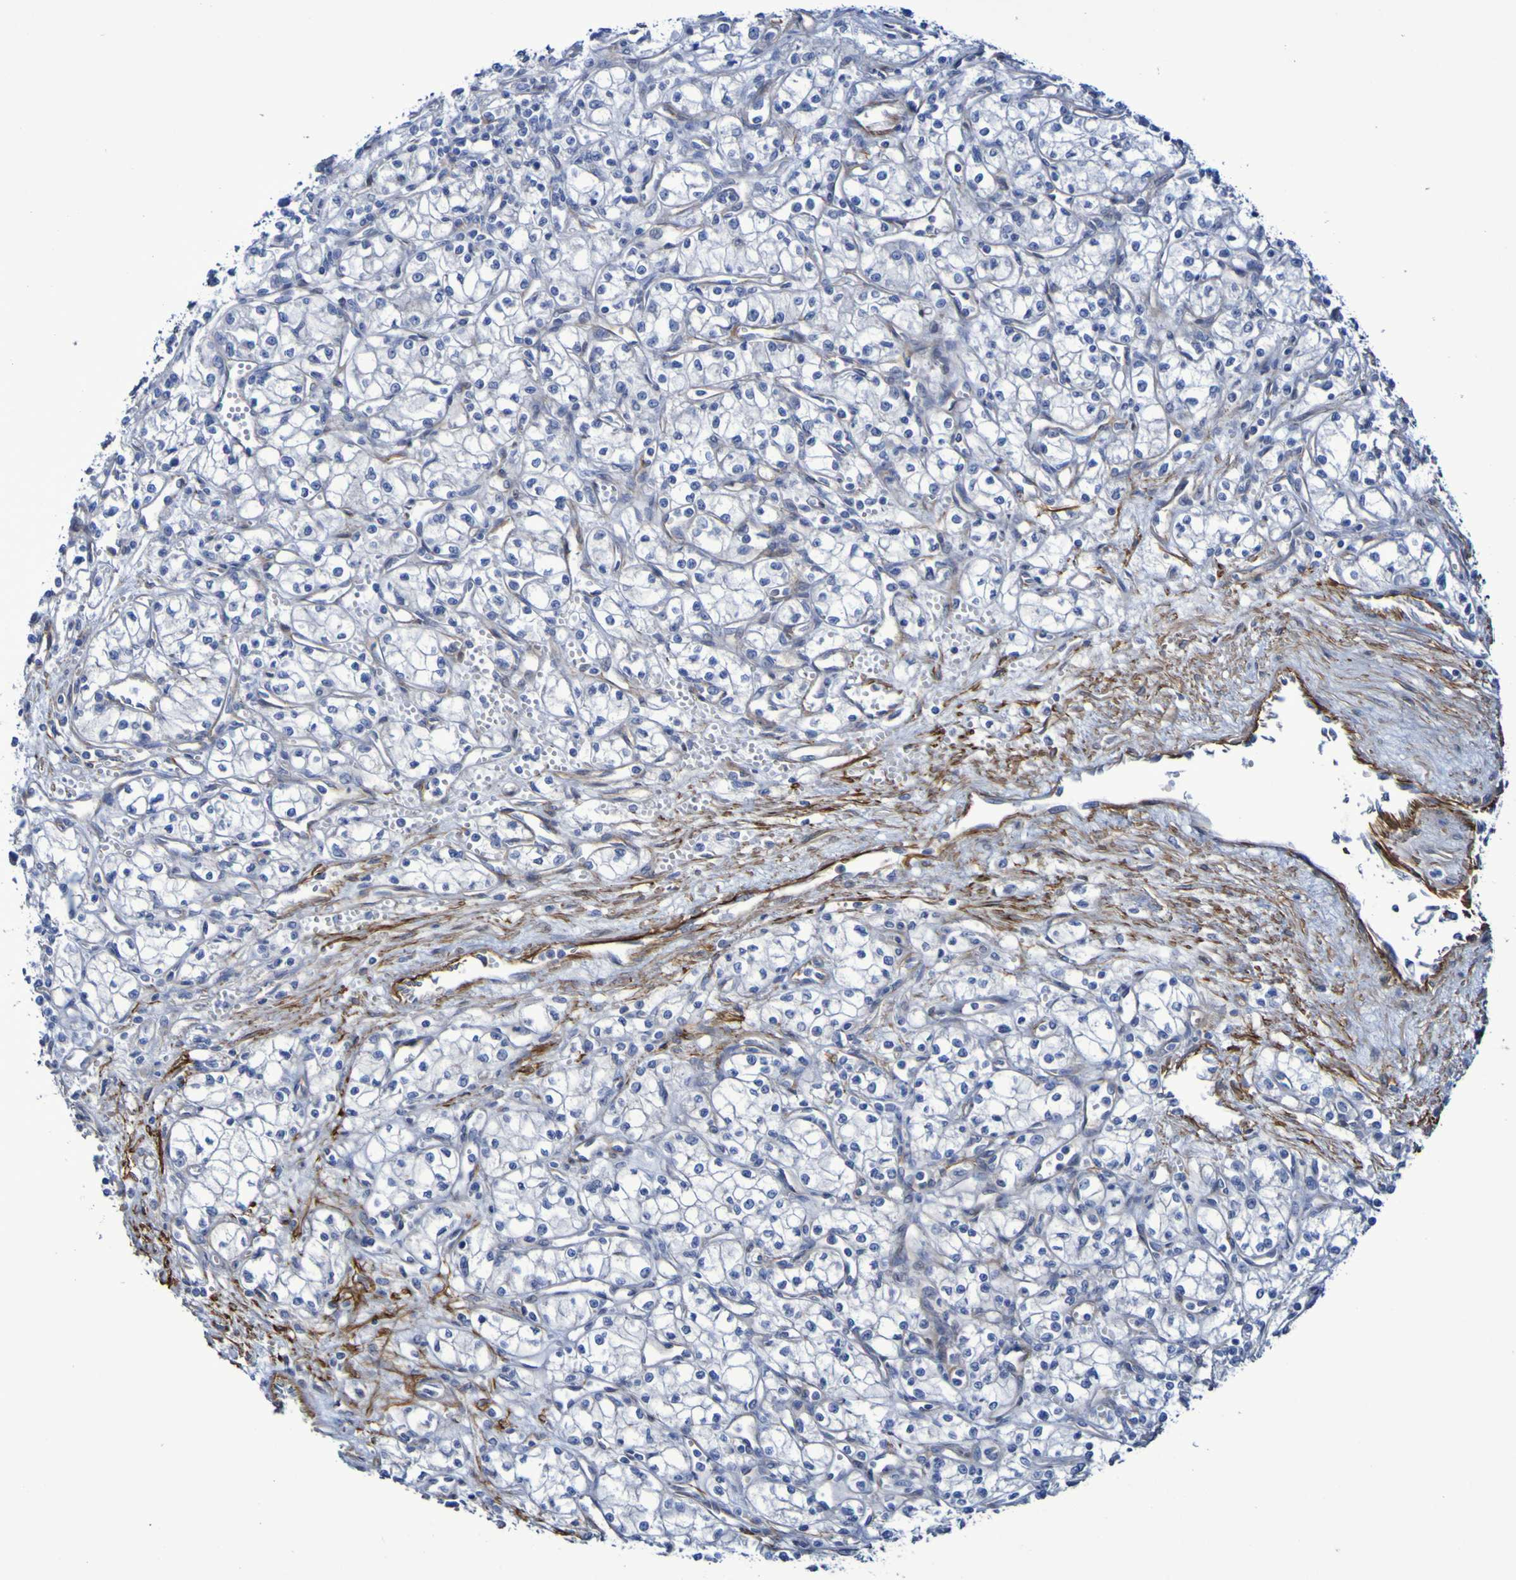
{"staining": {"intensity": "negative", "quantity": "none", "location": "none"}, "tissue": "renal cancer", "cell_type": "Tumor cells", "image_type": "cancer", "snomed": [{"axis": "morphology", "description": "Normal tissue, NOS"}, {"axis": "morphology", "description": "Adenocarcinoma, NOS"}, {"axis": "topography", "description": "Kidney"}], "caption": "High power microscopy histopathology image of an IHC histopathology image of renal cancer (adenocarcinoma), revealing no significant staining in tumor cells. (DAB (3,3'-diaminobenzidine) IHC with hematoxylin counter stain).", "gene": "LPP", "patient": {"sex": "male", "age": 59}}